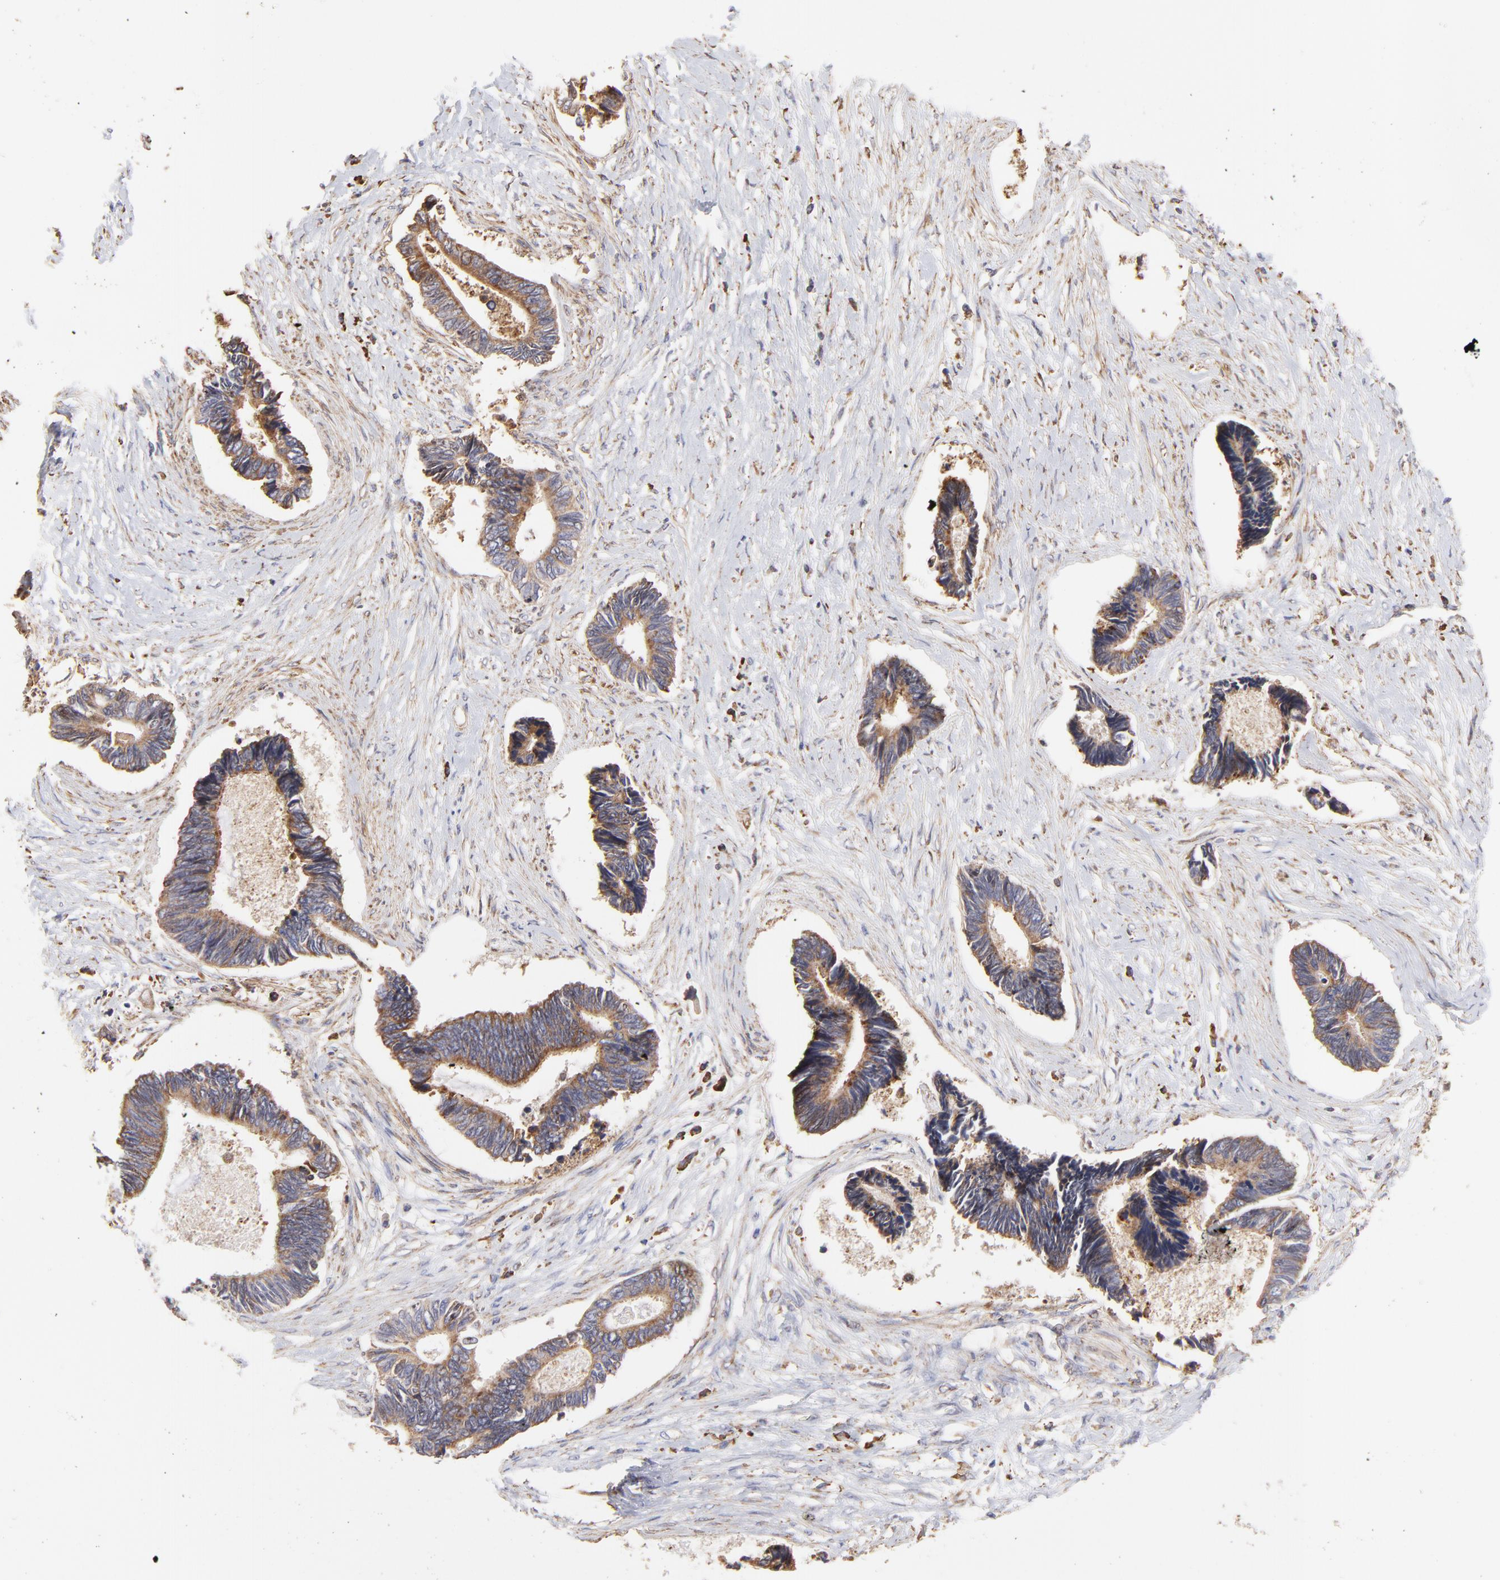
{"staining": {"intensity": "moderate", "quantity": ">75%", "location": "cytoplasmic/membranous"}, "tissue": "pancreatic cancer", "cell_type": "Tumor cells", "image_type": "cancer", "snomed": [{"axis": "morphology", "description": "Adenocarcinoma, NOS"}, {"axis": "topography", "description": "Pancreas"}], "caption": "An immunohistochemistry image of neoplastic tissue is shown. Protein staining in brown highlights moderate cytoplasmic/membranous positivity in pancreatic adenocarcinoma within tumor cells. (Stains: DAB (3,3'-diaminobenzidine) in brown, nuclei in blue, Microscopy: brightfield microscopy at high magnification).", "gene": "PFKM", "patient": {"sex": "female", "age": 70}}